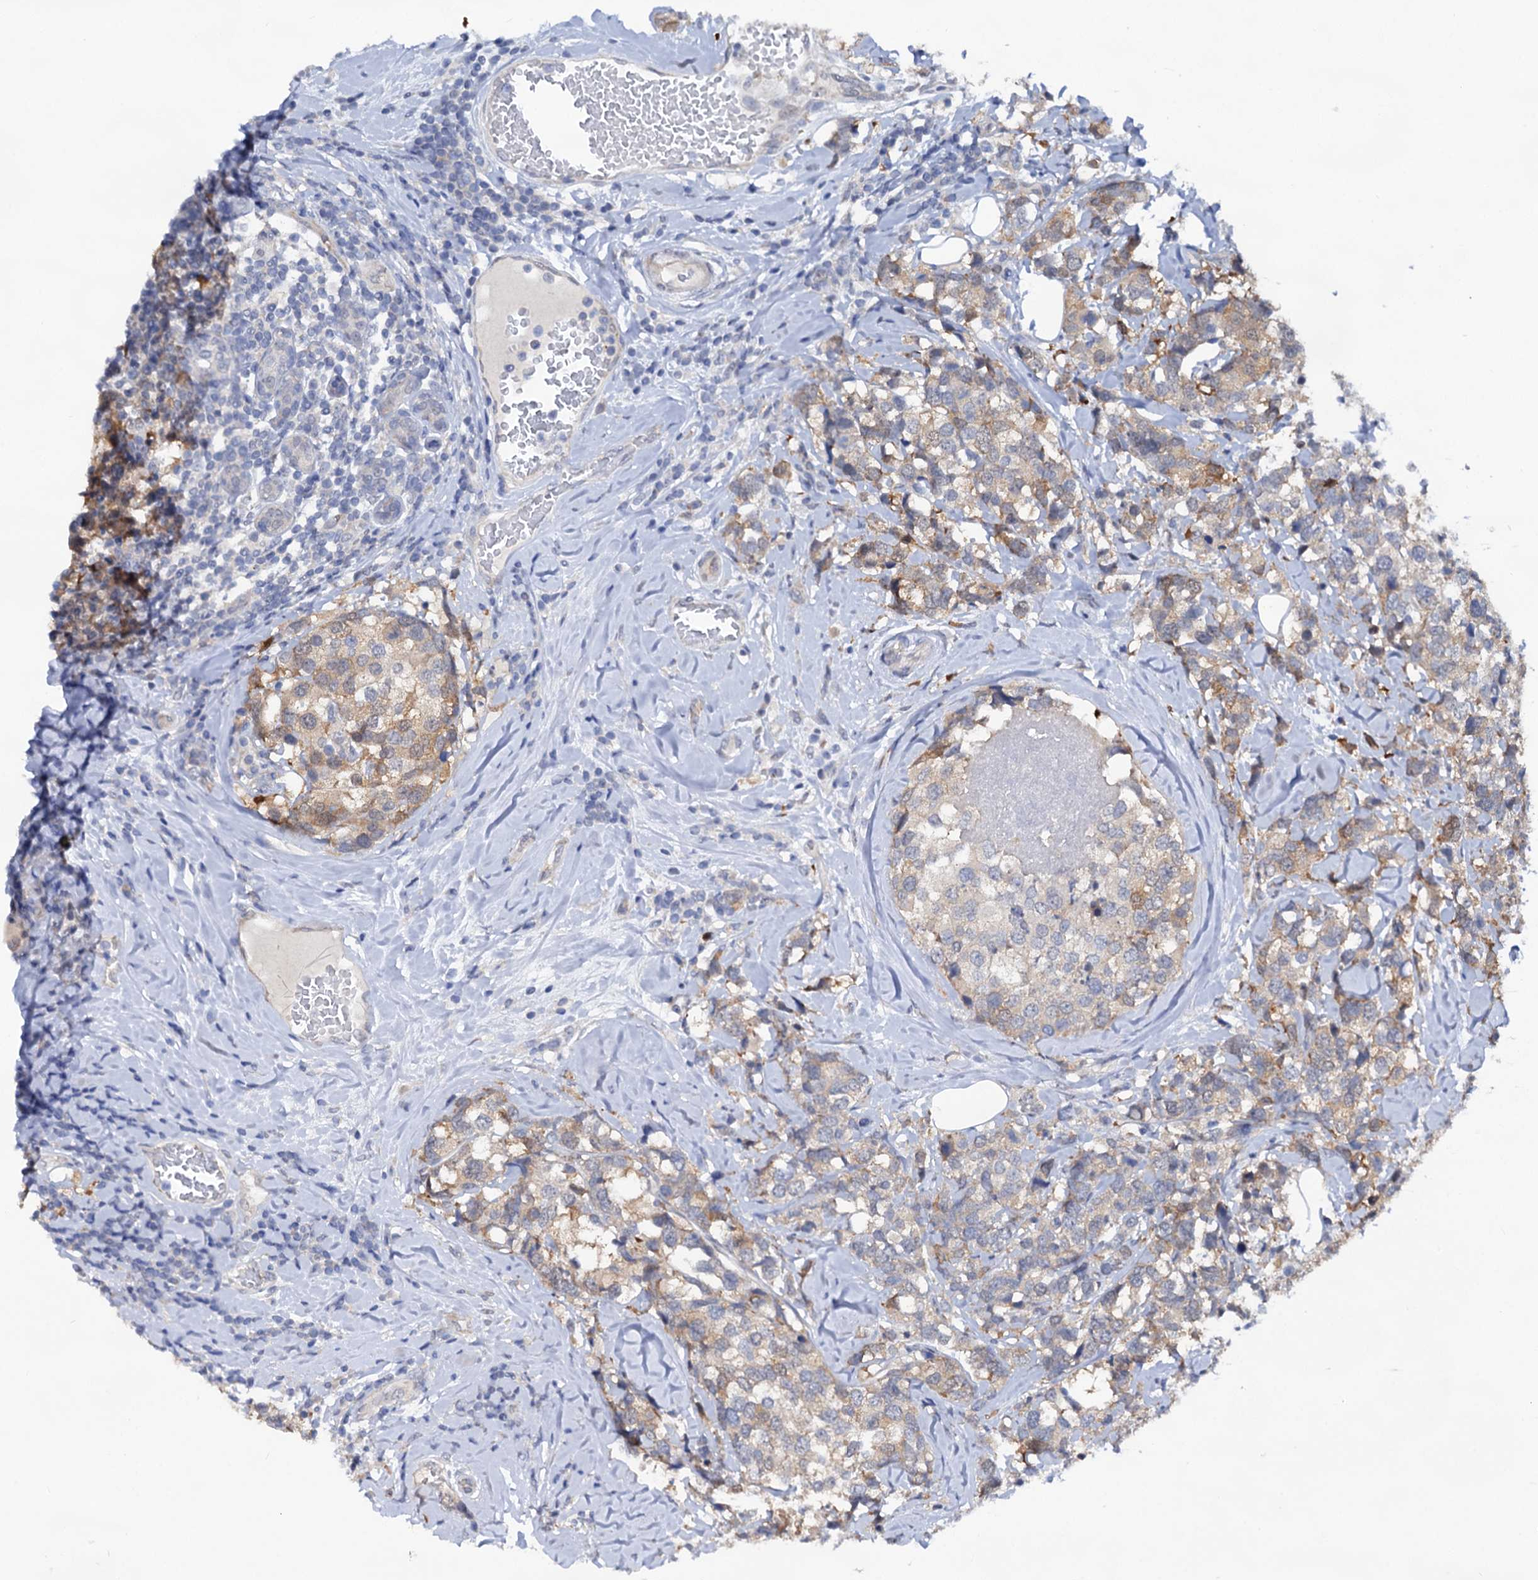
{"staining": {"intensity": "weak", "quantity": "25%-75%", "location": "cytoplasmic/membranous"}, "tissue": "breast cancer", "cell_type": "Tumor cells", "image_type": "cancer", "snomed": [{"axis": "morphology", "description": "Lobular carcinoma"}, {"axis": "topography", "description": "Breast"}], "caption": "DAB (3,3'-diaminobenzidine) immunohistochemical staining of breast cancer reveals weak cytoplasmic/membranous protein positivity in approximately 25%-75% of tumor cells.", "gene": "CAPRIN2", "patient": {"sex": "female", "age": 59}}